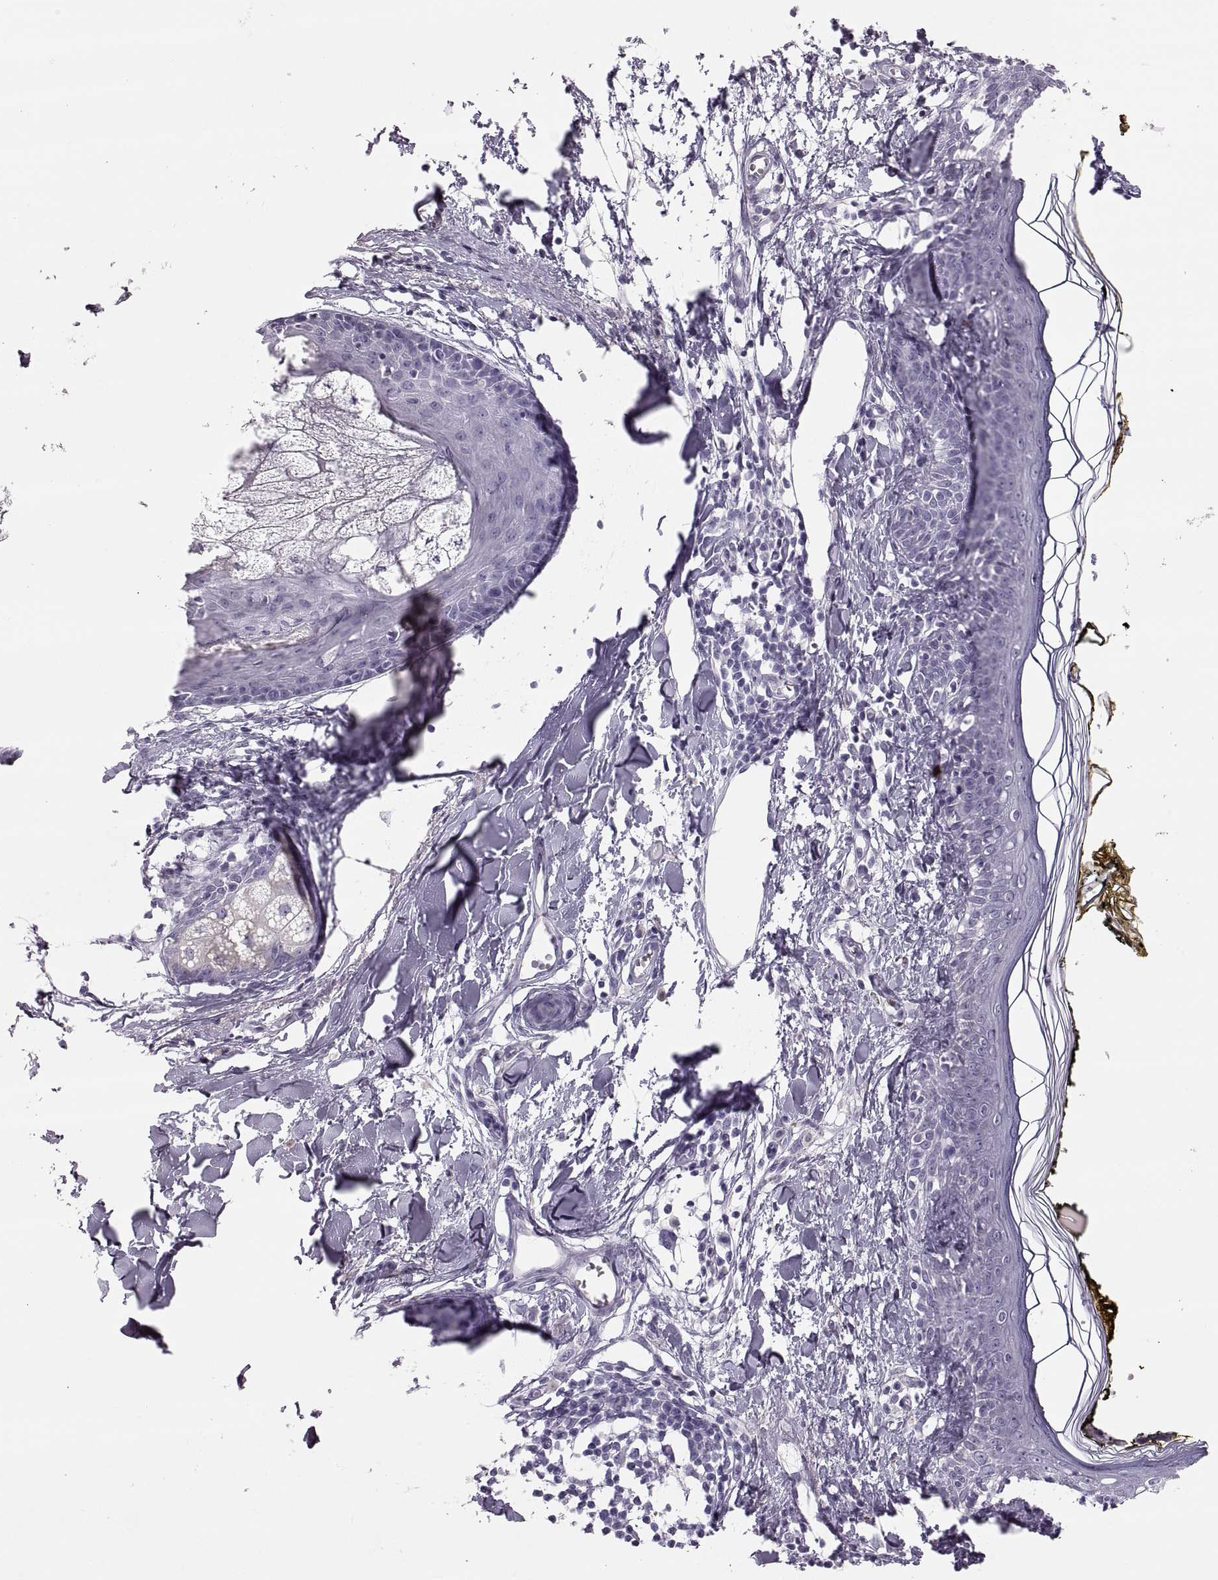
{"staining": {"intensity": "negative", "quantity": "none", "location": "none"}, "tissue": "skin", "cell_type": "Fibroblasts", "image_type": "normal", "snomed": [{"axis": "morphology", "description": "Normal tissue, NOS"}, {"axis": "topography", "description": "Skin"}], "caption": "The histopathology image exhibits no staining of fibroblasts in benign skin.", "gene": "MILR1", "patient": {"sex": "male", "age": 76}}